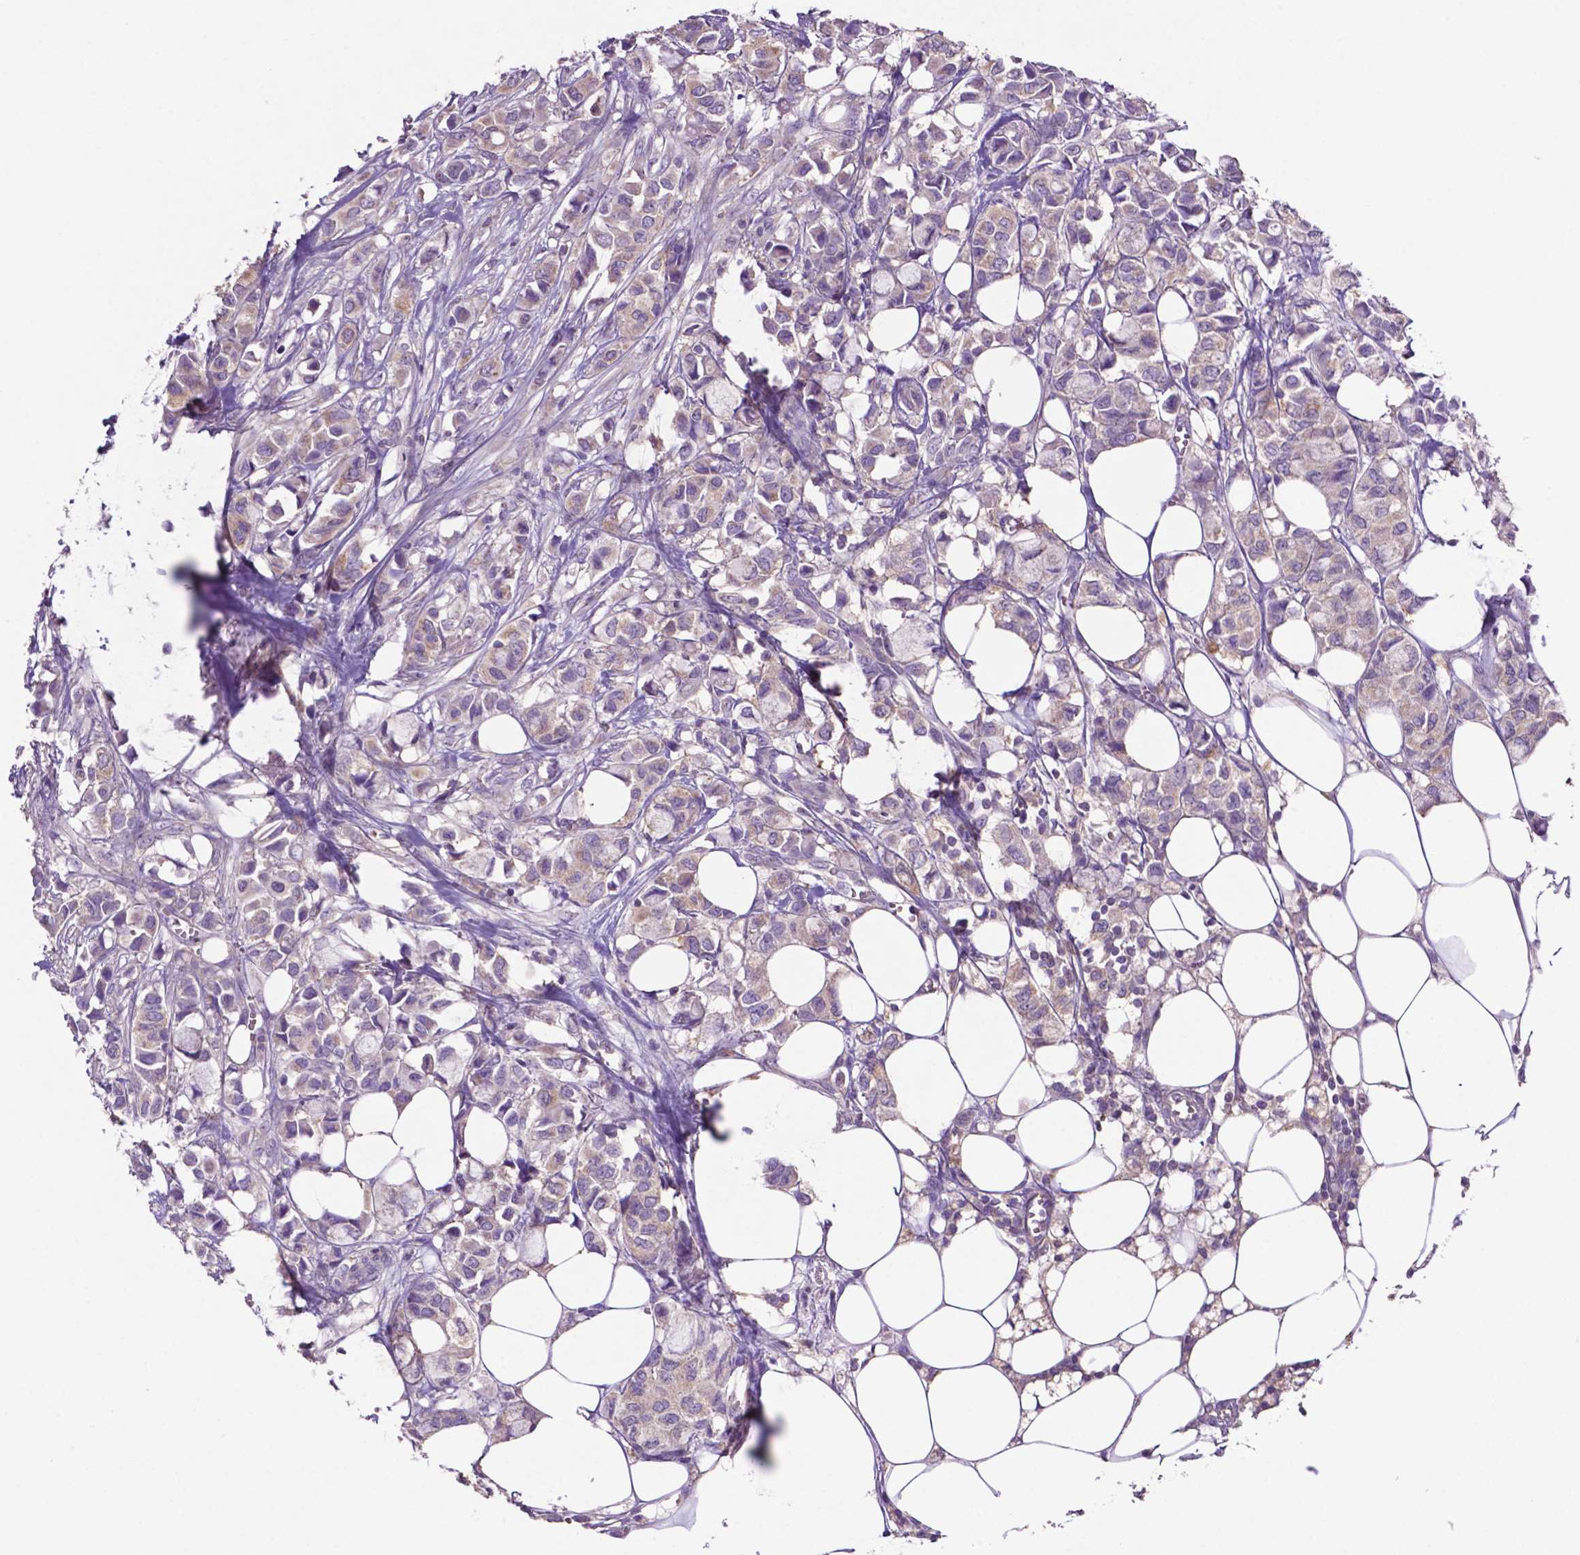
{"staining": {"intensity": "negative", "quantity": "none", "location": "none"}, "tissue": "breast cancer", "cell_type": "Tumor cells", "image_type": "cancer", "snomed": [{"axis": "morphology", "description": "Duct carcinoma"}, {"axis": "topography", "description": "Breast"}], "caption": "Tumor cells show no significant staining in intraductal carcinoma (breast).", "gene": "PRPS2", "patient": {"sex": "female", "age": 85}}